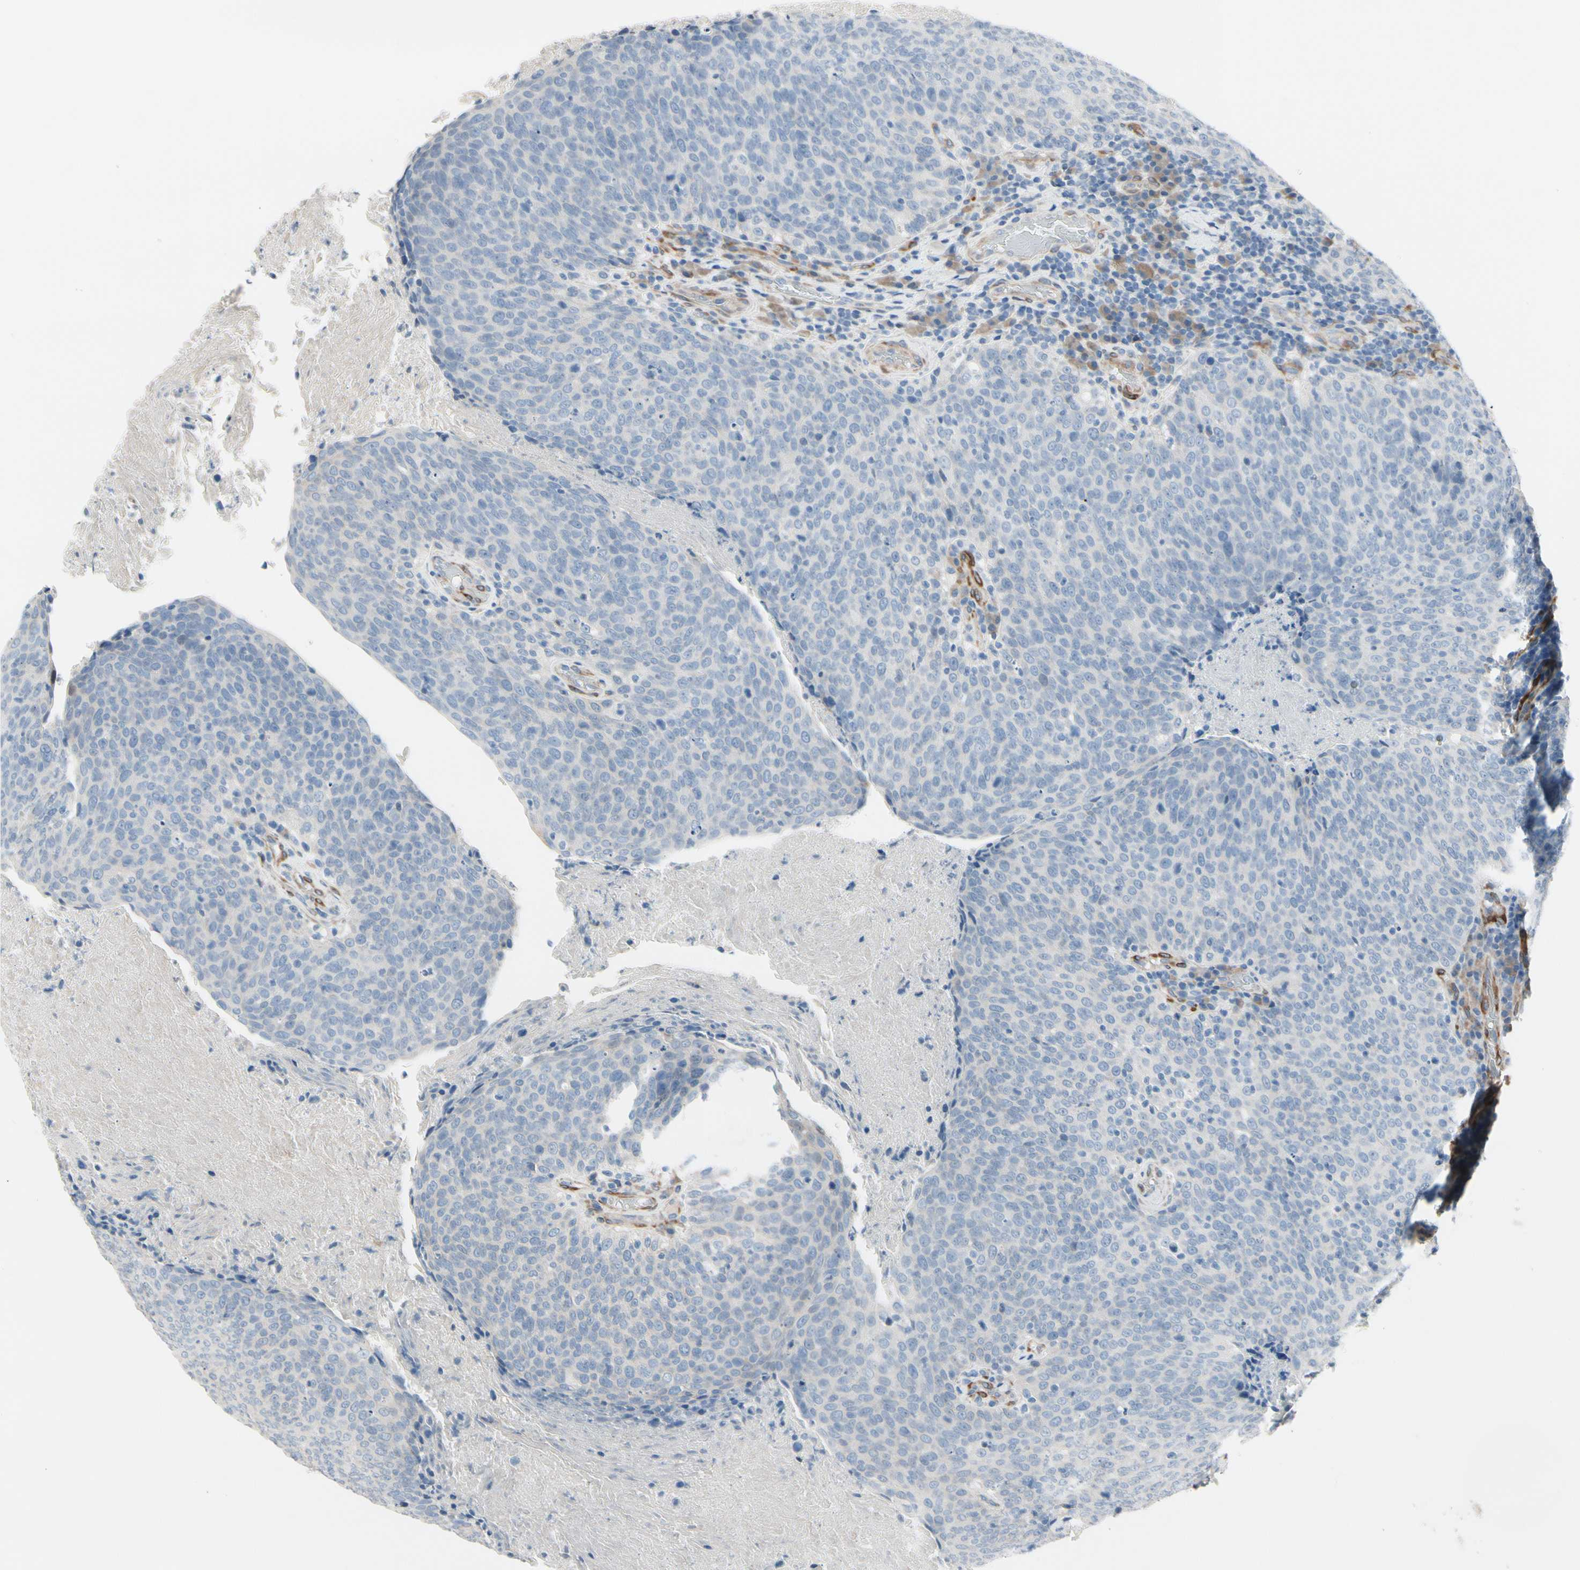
{"staining": {"intensity": "negative", "quantity": "none", "location": "none"}, "tissue": "head and neck cancer", "cell_type": "Tumor cells", "image_type": "cancer", "snomed": [{"axis": "morphology", "description": "Squamous cell carcinoma, NOS"}, {"axis": "morphology", "description": "Squamous cell carcinoma, metastatic, NOS"}, {"axis": "topography", "description": "Lymph node"}, {"axis": "topography", "description": "Head-Neck"}], "caption": "IHC micrograph of human head and neck squamous cell carcinoma stained for a protein (brown), which shows no expression in tumor cells.", "gene": "MAP2", "patient": {"sex": "male", "age": 62}}